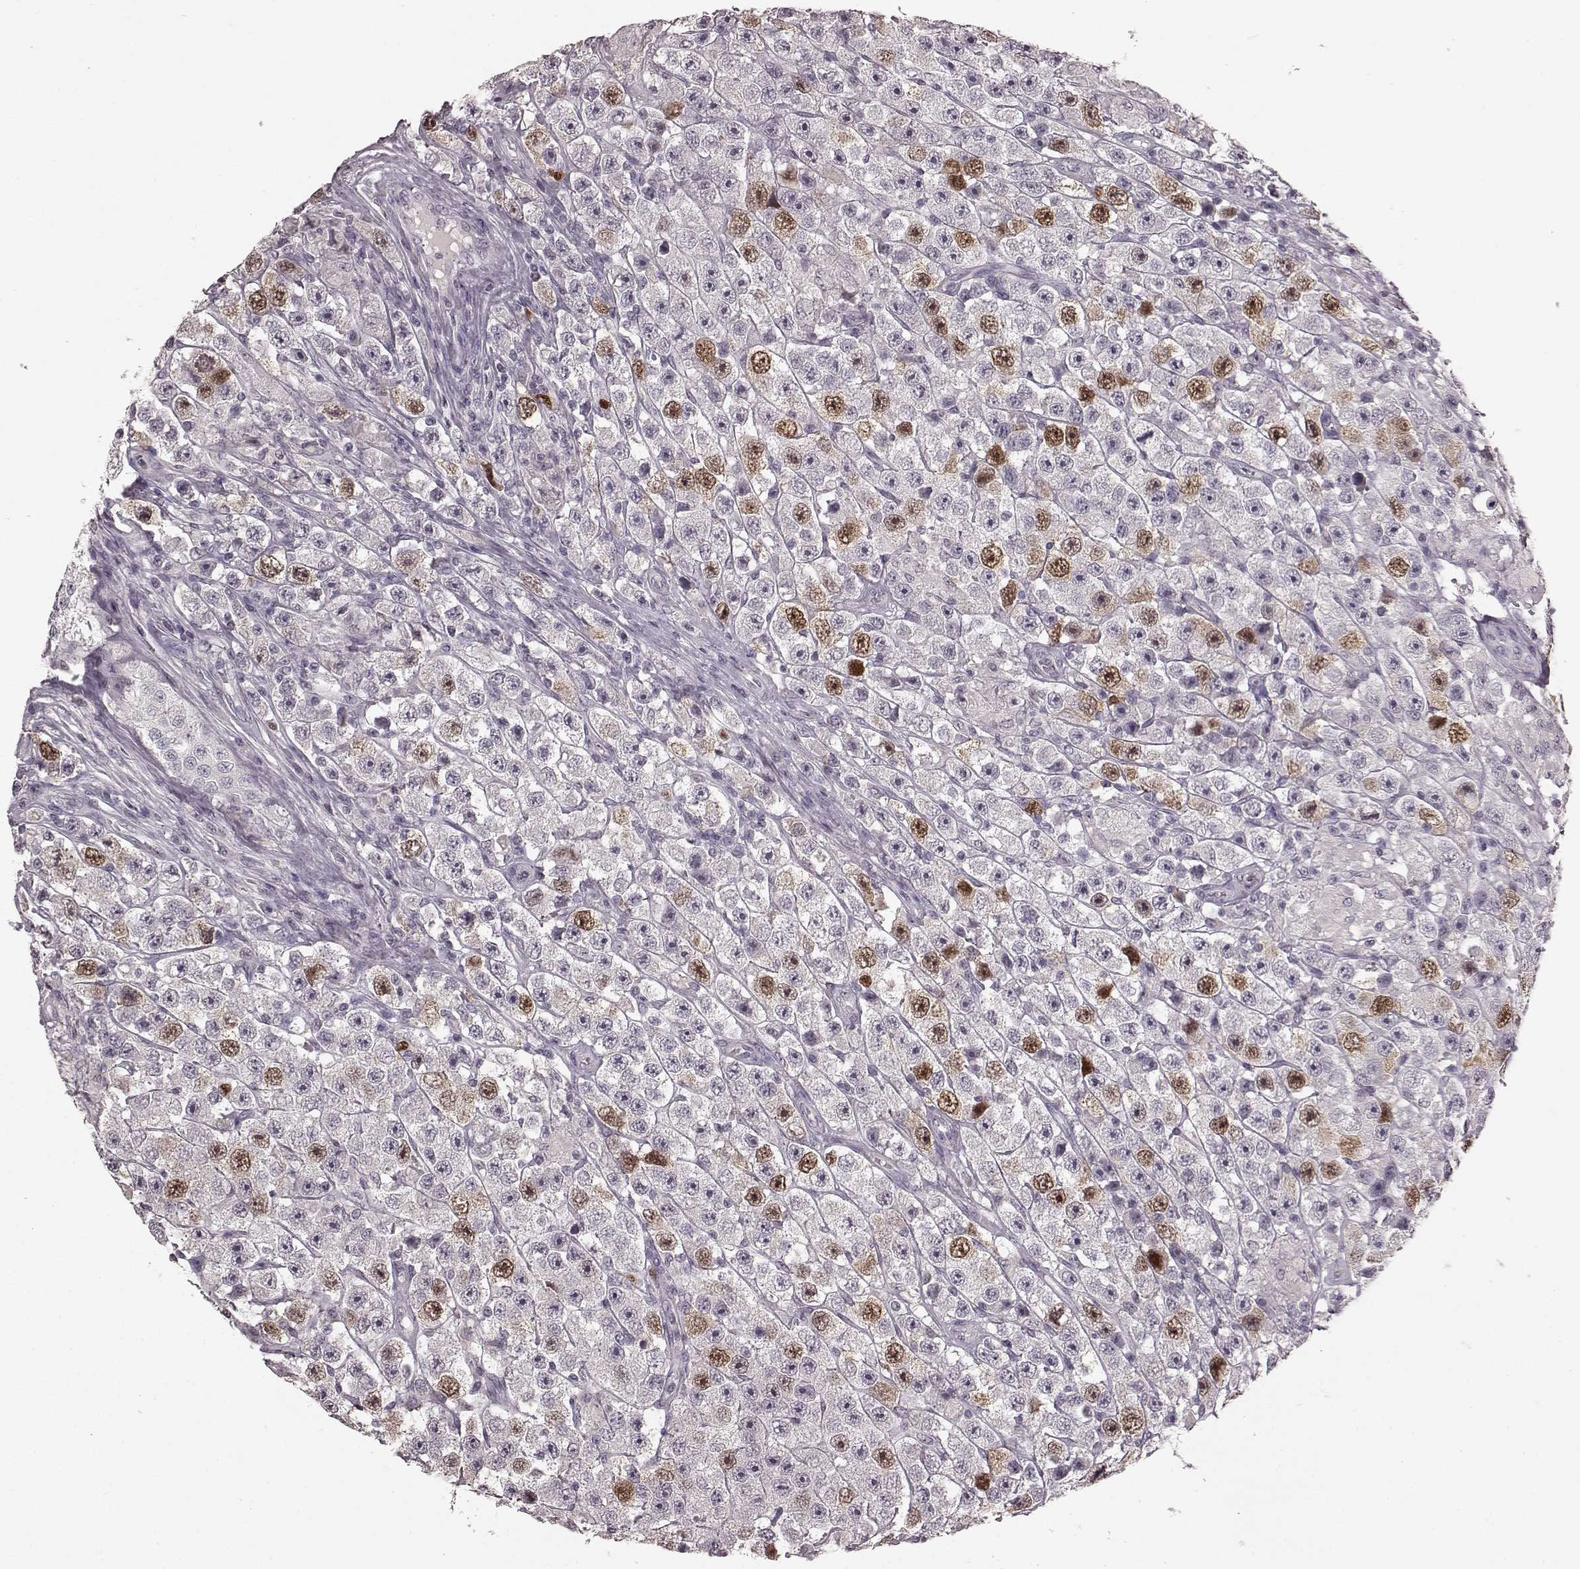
{"staining": {"intensity": "moderate", "quantity": "<25%", "location": "nuclear"}, "tissue": "testis cancer", "cell_type": "Tumor cells", "image_type": "cancer", "snomed": [{"axis": "morphology", "description": "Seminoma, NOS"}, {"axis": "topography", "description": "Testis"}], "caption": "Immunohistochemistry (IHC) image of neoplastic tissue: testis seminoma stained using immunohistochemistry shows low levels of moderate protein expression localized specifically in the nuclear of tumor cells, appearing as a nuclear brown color.", "gene": "CCNA2", "patient": {"sex": "male", "age": 45}}